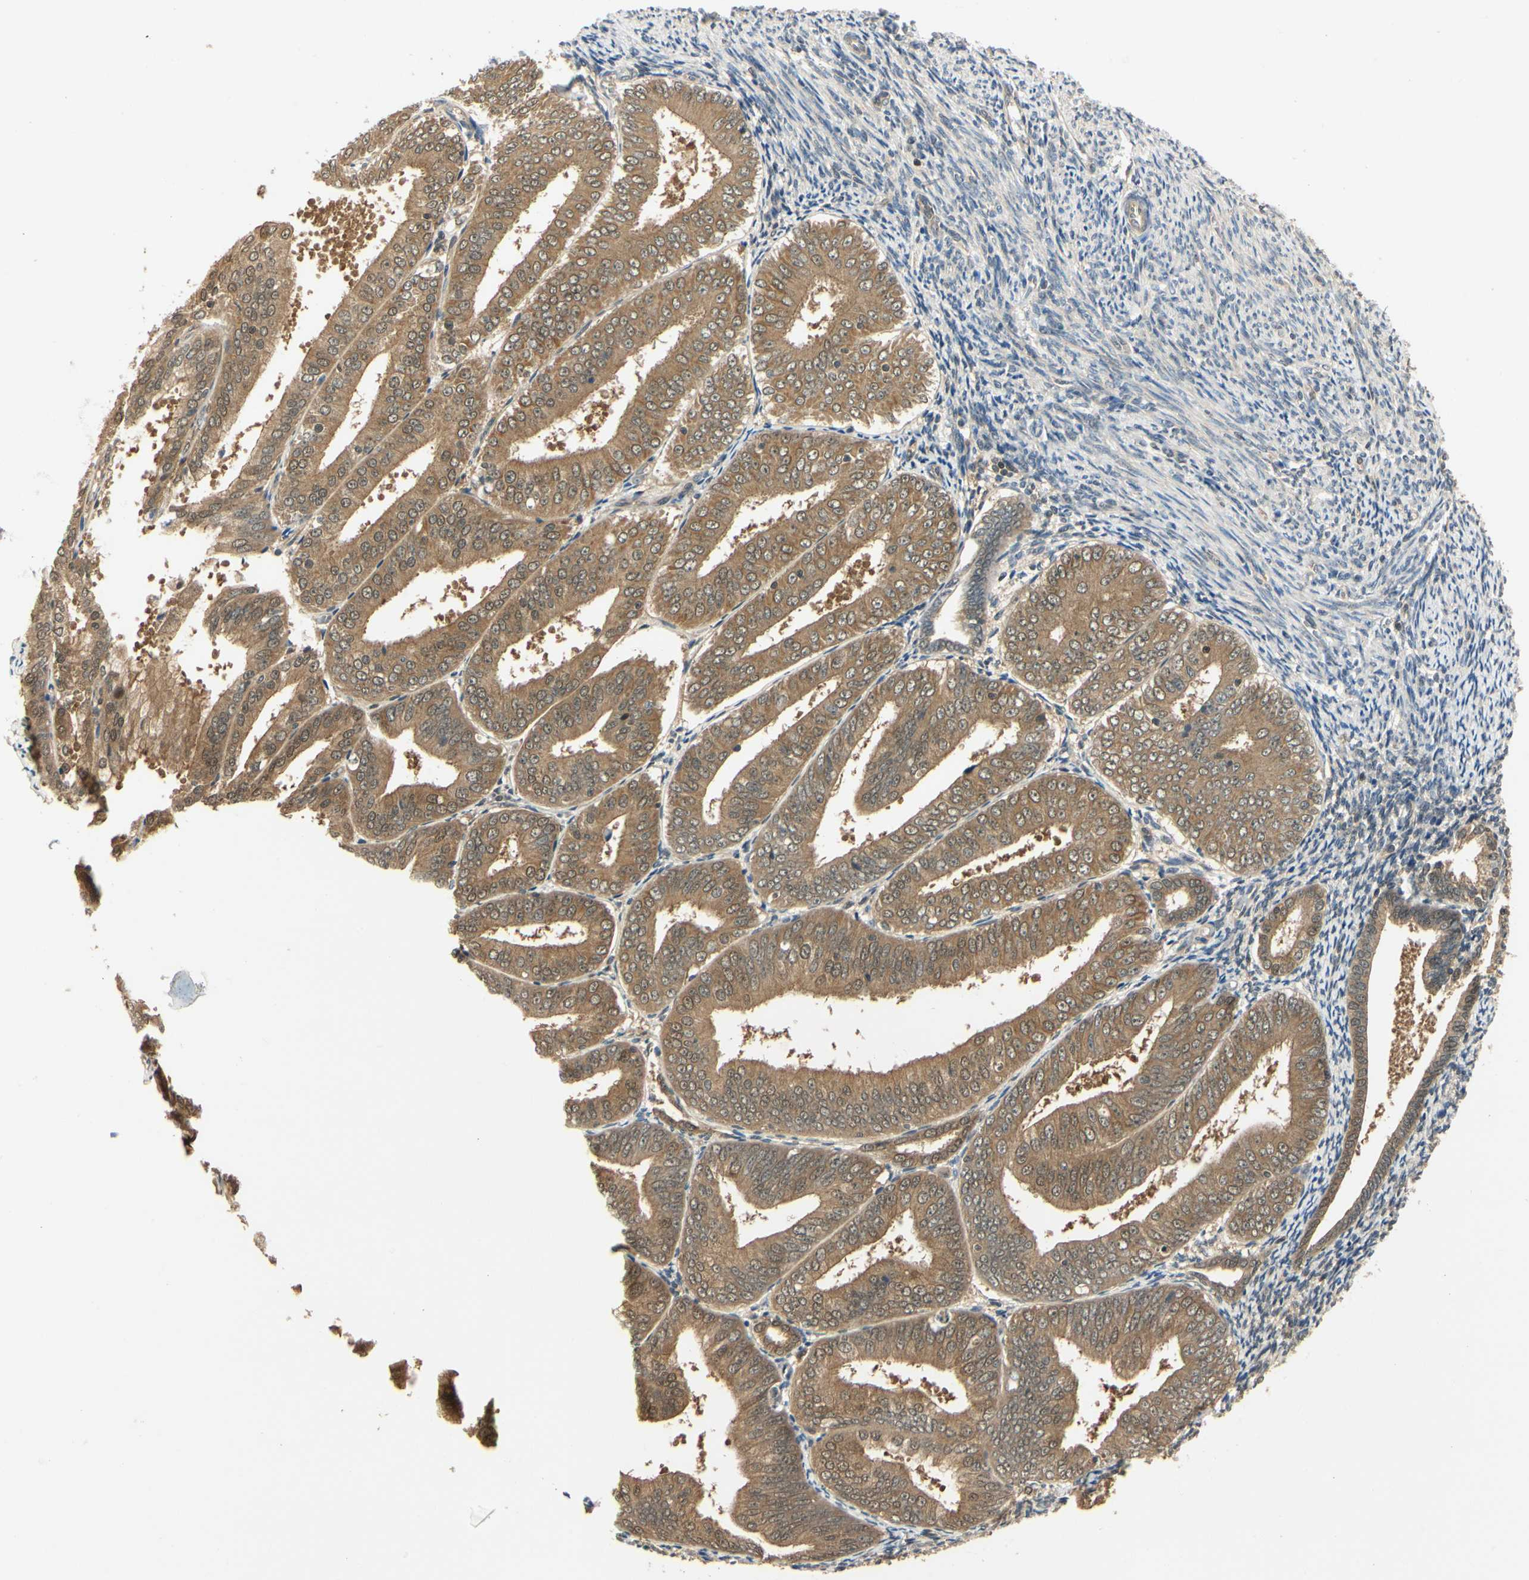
{"staining": {"intensity": "moderate", "quantity": ">75%", "location": "cytoplasmic/membranous"}, "tissue": "endometrial cancer", "cell_type": "Tumor cells", "image_type": "cancer", "snomed": [{"axis": "morphology", "description": "Adenocarcinoma, NOS"}, {"axis": "topography", "description": "Endometrium"}], "caption": "High-power microscopy captured an immunohistochemistry (IHC) image of endometrial cancer, revealing moderate cytoplasmic/membranous expression in about >75% of tumor cells.", "gene": "UBE2Z", "patient": {"sex": "female", "age": 63}}